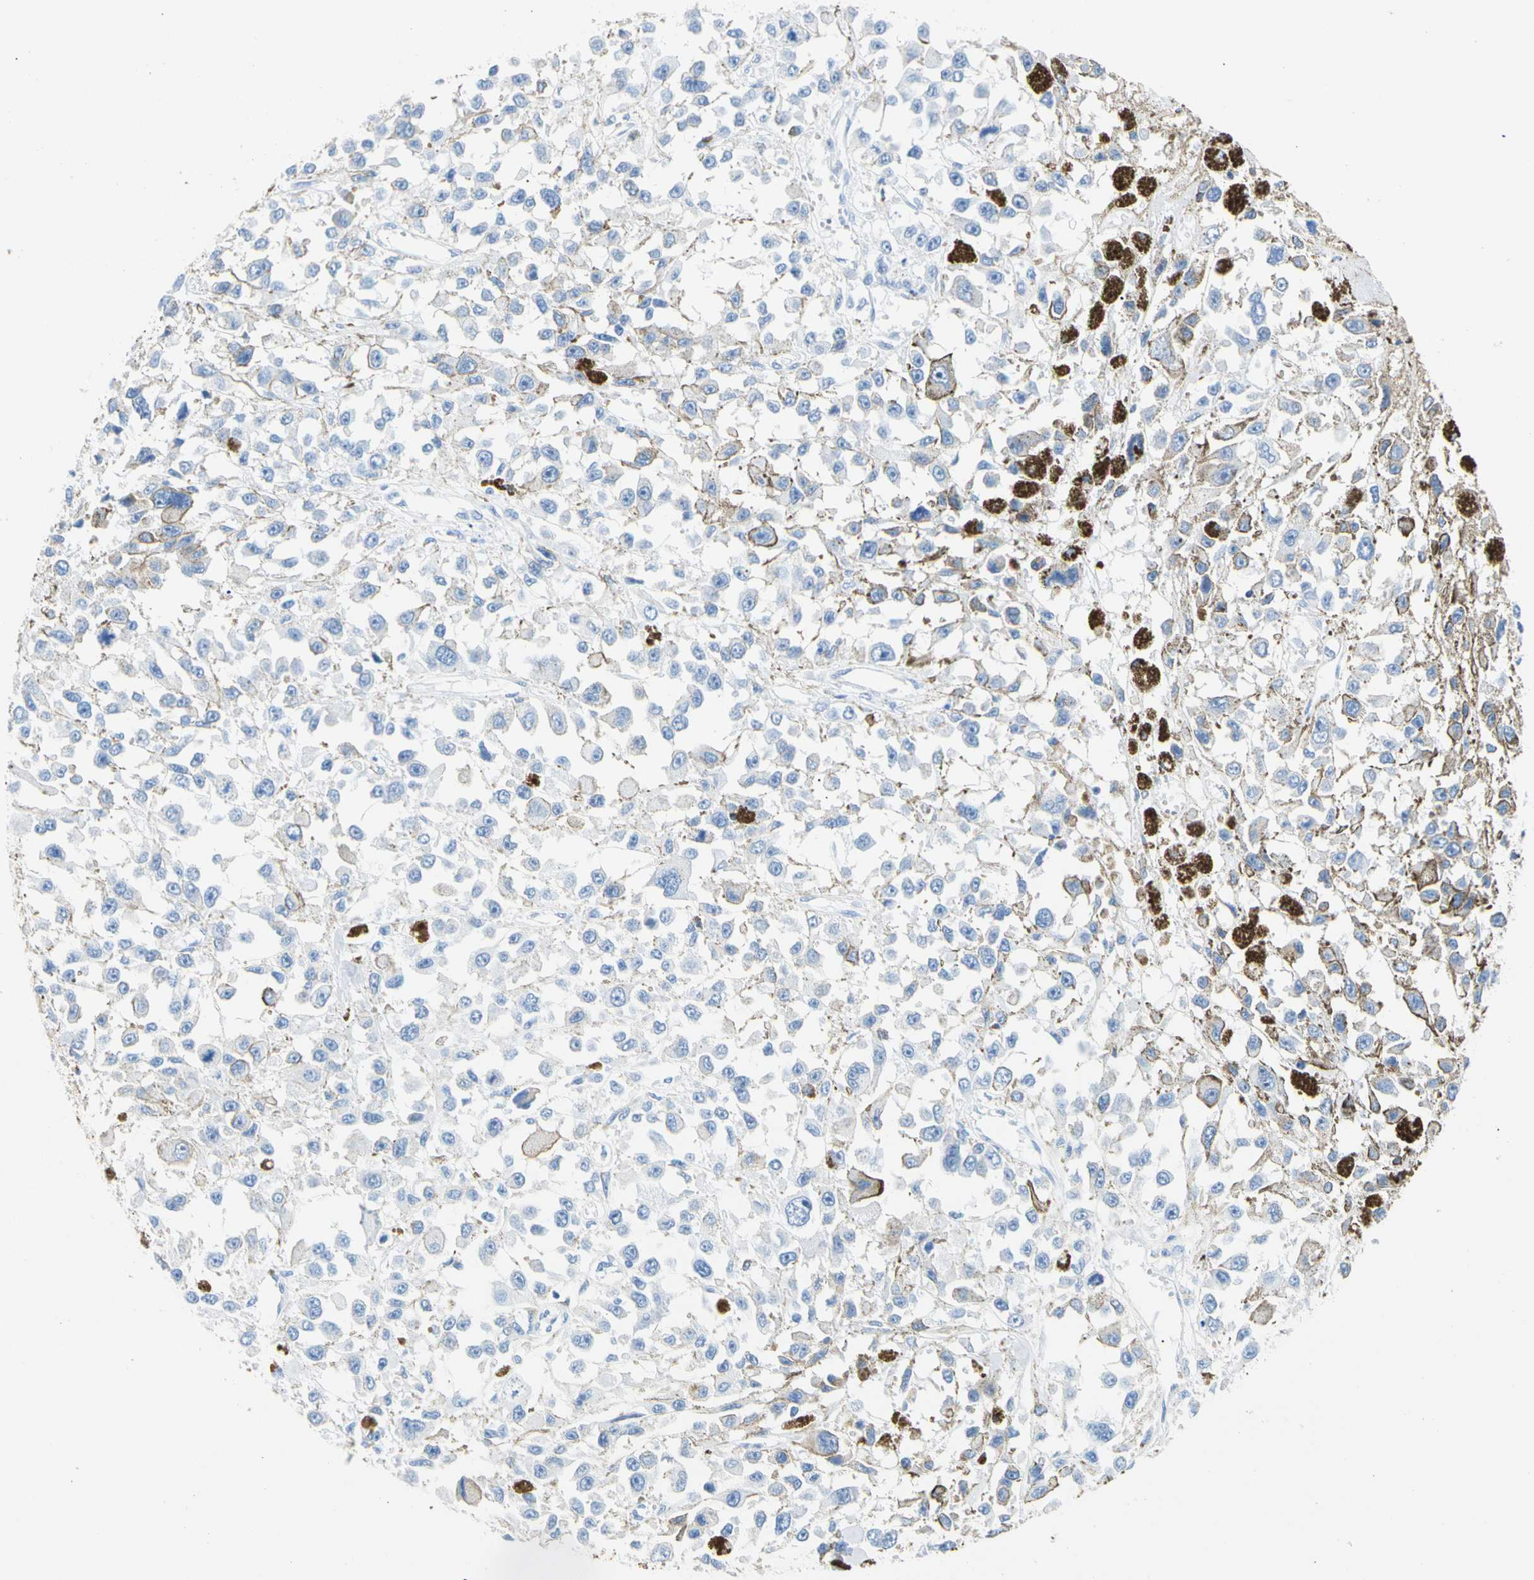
{"staining": {"intensity": "negative", "quantity": "none", "location": "none"}, "tissue": "melanoma", "cell_type": "Tumor cells", "image_type": "cancer", "snomed": [{"axis": "morphology", "description": "Malignant melanoma, Metastatic site"}, {"axis": "topography", "description": "Lymph node"}], "caption": "Micrograph shows no significant protein staining in tumor cells of melanoma.", "gene": "CEL", "patient": {"sex": "male", "age": 59}}